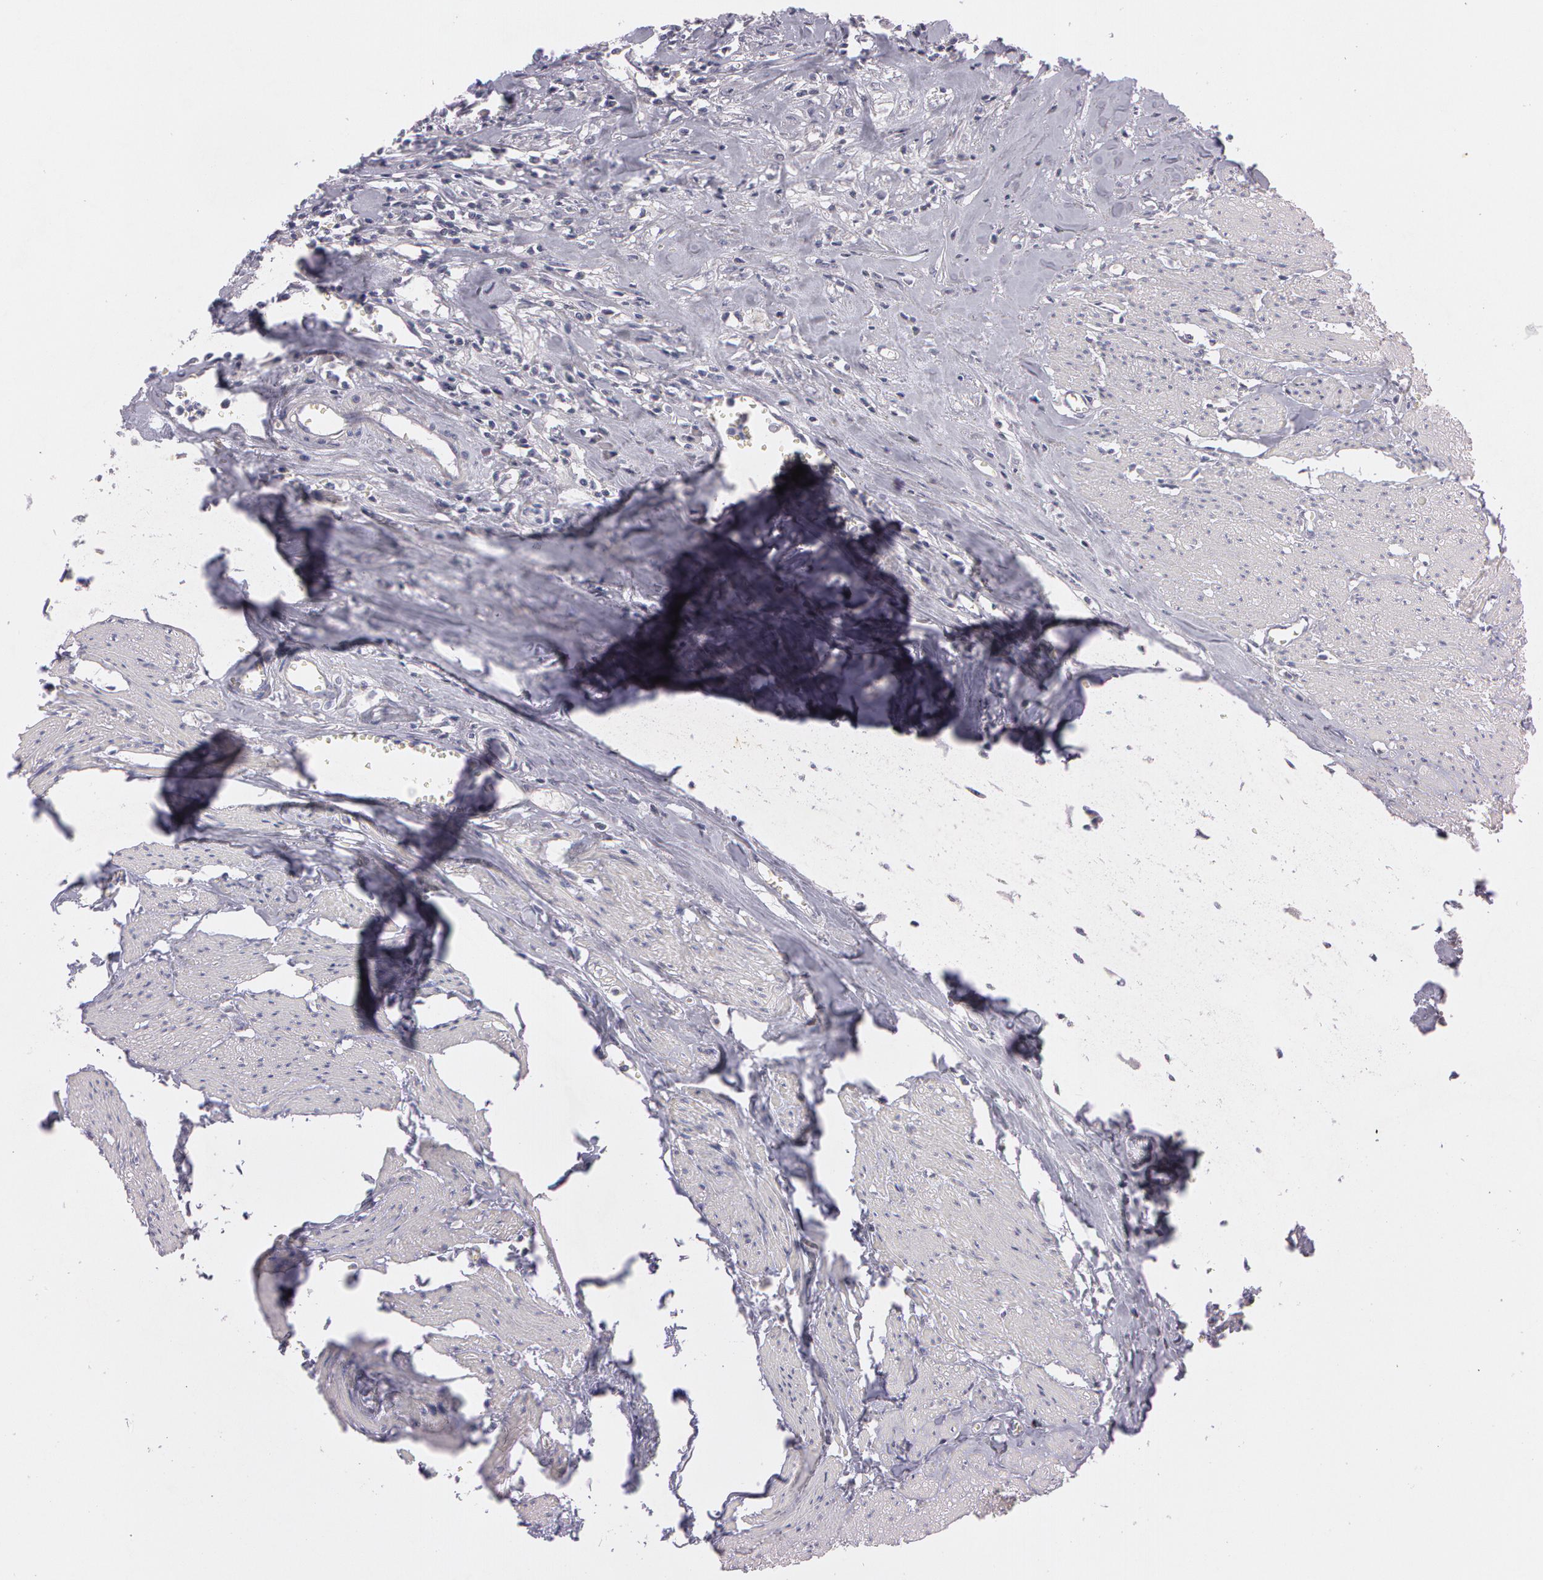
{"staining": {"intensity": "negative", "quantity": "none", "location": "none"}, "tissue": "urothelial cancer", "cell_type": "Tumor cells", "image_type": "cancer", "snomed": [{"axis": "morphology", "description": "Urothelial carcinoma, High grade"}, {"axis": "topography", "description": "Urinary bladder"}], "caption": "Immunohistochemical staining of human urothelial cancer shows no significant staining in tumor cells. (Brightfield microscopy of DAB immunohistochemistry (IHC) at high magnification).", "gene": "MXRA5", "patient": {"sex": "male", "age": 54}}